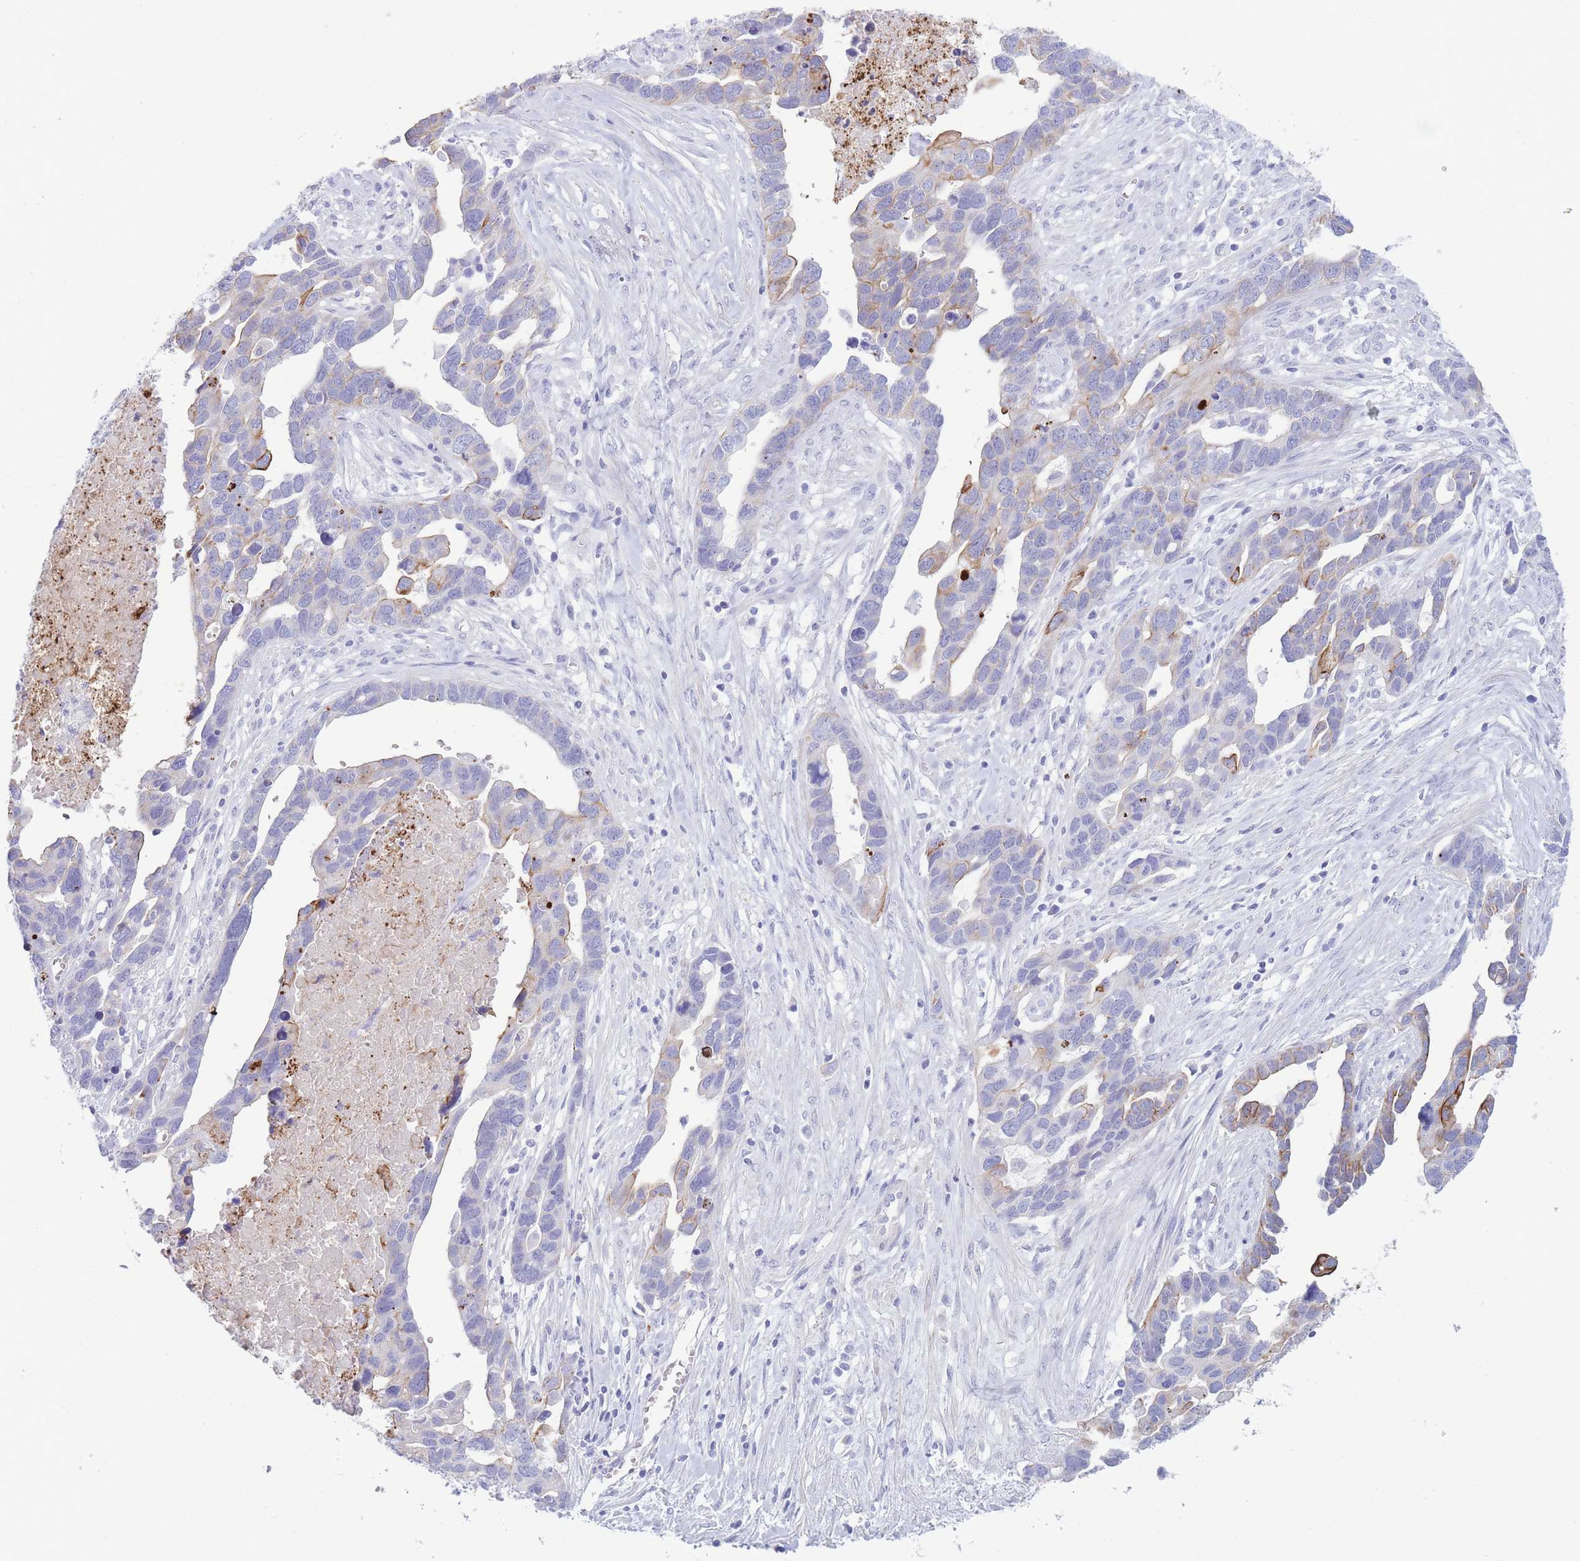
{"staining": {"intensity": "moderate", "quantity": "<25%", "location": "cytoplasmic/membranous"}, "tissue": "ovarian cancer", "cell_type": "Tumor cells", "image_type": "cancer", "snomed": [{"axis": "morphology", "description": "Cystadenocarcinoma, serous, NOS"}, {"axis": "topography", "description": "Ovary"}], "caption": "Immunohistochemical staining of ovarian cancer (serous cystadenocarcinoma) shows low levels of moderate cytoplasmic/membranous expression in about <25% of tumor cells. The staining is performed using DAB brown chromogen to label protein expression. The nuclei are counter-stained blue using hematoxylin.", "gene": "VWA8", "patient": {"sex": "female", "age": 54}}